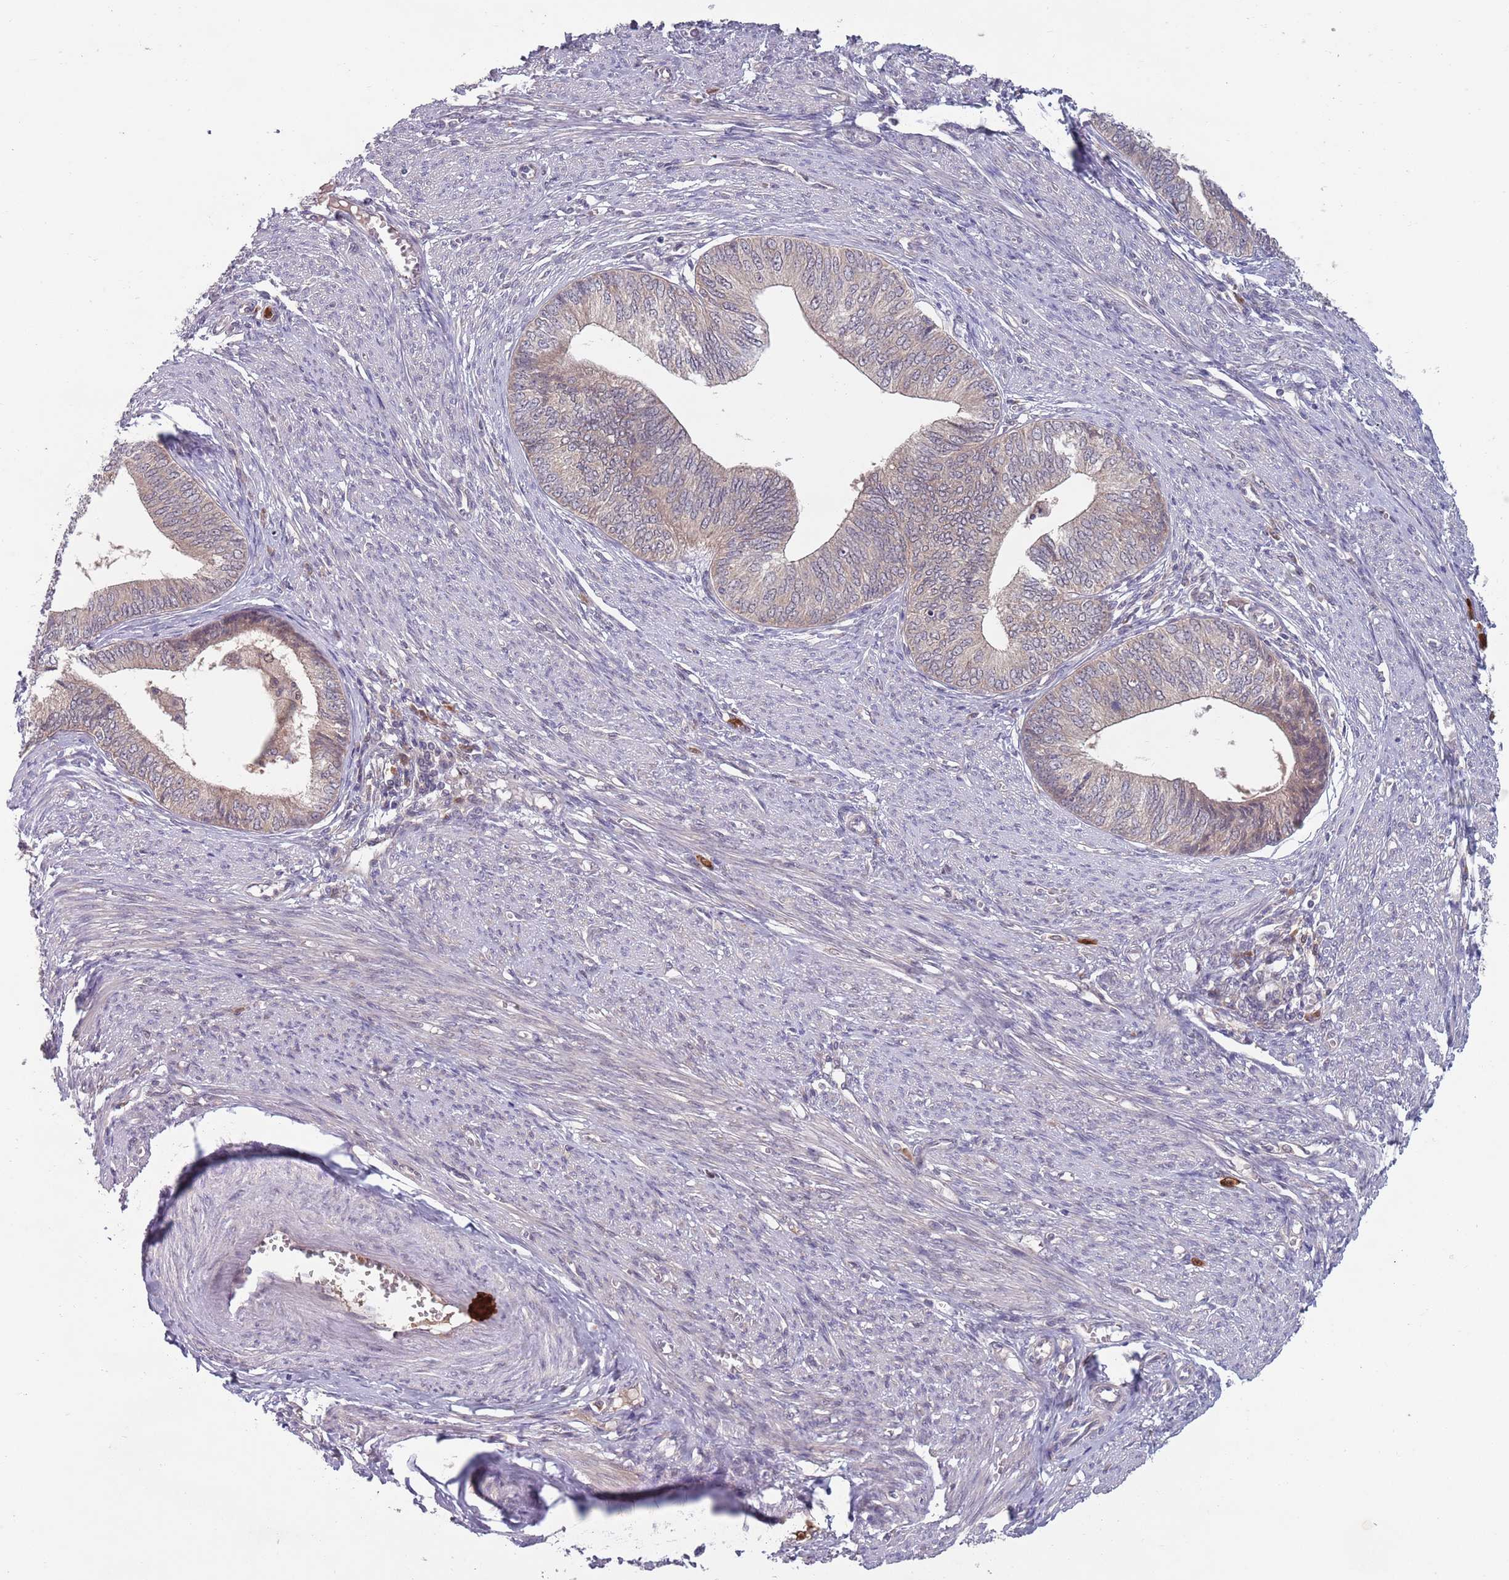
{"staining": {"intensity": "weak", "quantity": "25%-75%", "location": "cytoplasmic/membranous"}, "tissue": "endometrial cancer", "cell_type": "Tumor cells", "image_type": "cancer", "snomed": [{"axis": "morphology", "description": "Adenocarcinoma, NOS"}, {"axis": "topography", "description": "Endometrium"}], "caption": "IHC histopathology image of neoplastic tissue: endometrial cancer stained using IHC reveals low levels of weak protein expression localized specifically in the cytoplasmic/membranous of tumor cells, appearing as a cytoplasmic/membranous brown color.", "gene": "TYW1", "patient": {"sex": "female", "age": 68}}